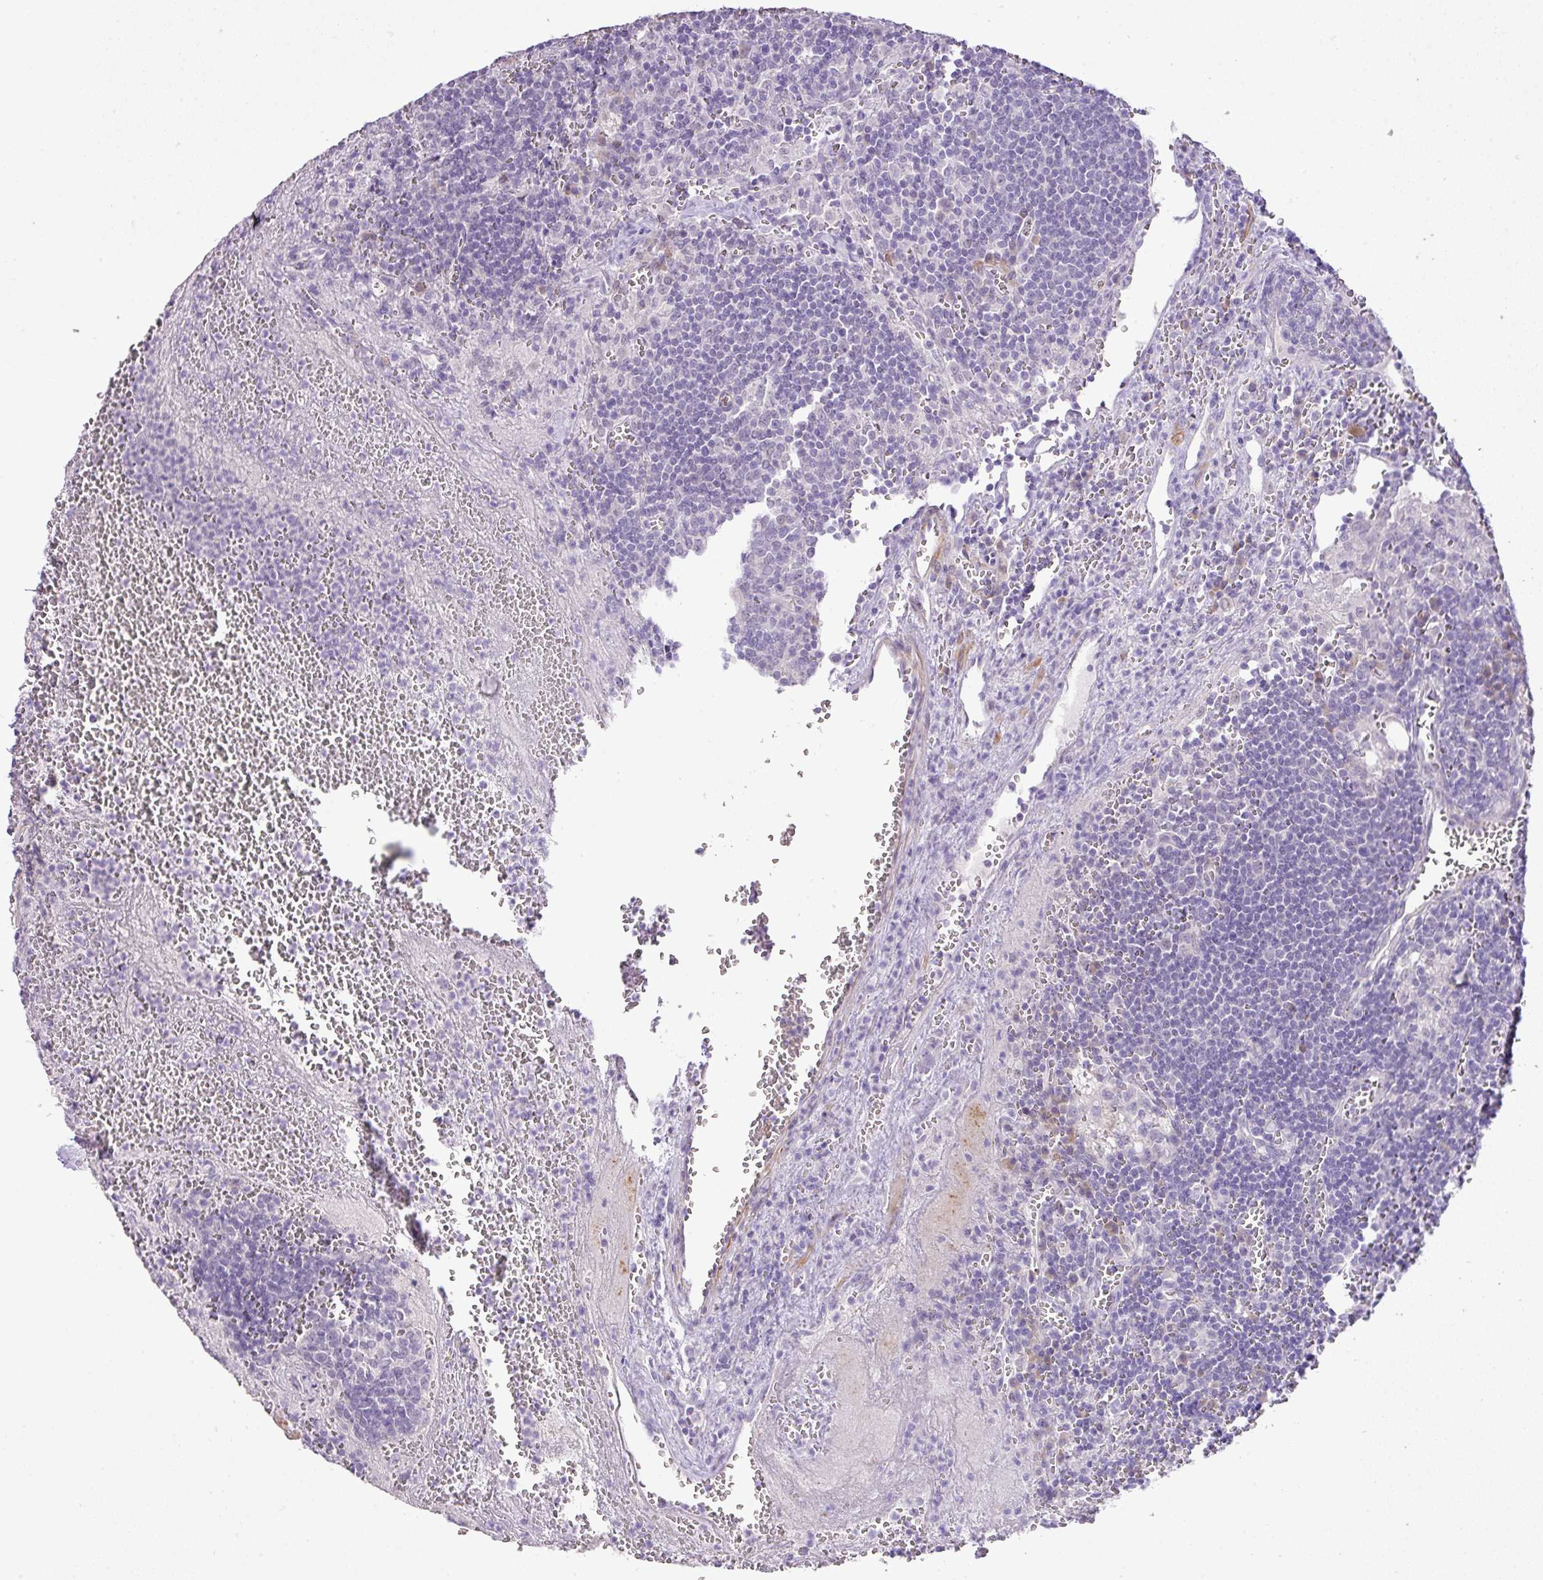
{"staining": {"intensity": "negative", "quantity": "none", "location": "none"}, "tissue": "lymph node", "cell_type": "Germinal center cells", "image_type": "normal", "snomed": [{"axis": "morphology", "description": "Normal tissue, NOS"}, {"axis": "topography", "description": "Lymph node"}], "caption": "A high-resolution image shows IHC staining of unremarkable lymph node, which shows no significant positivity in germinal center cells.", "gene": "DIP2A", "patient": {"sex": "male", "age": 50}}